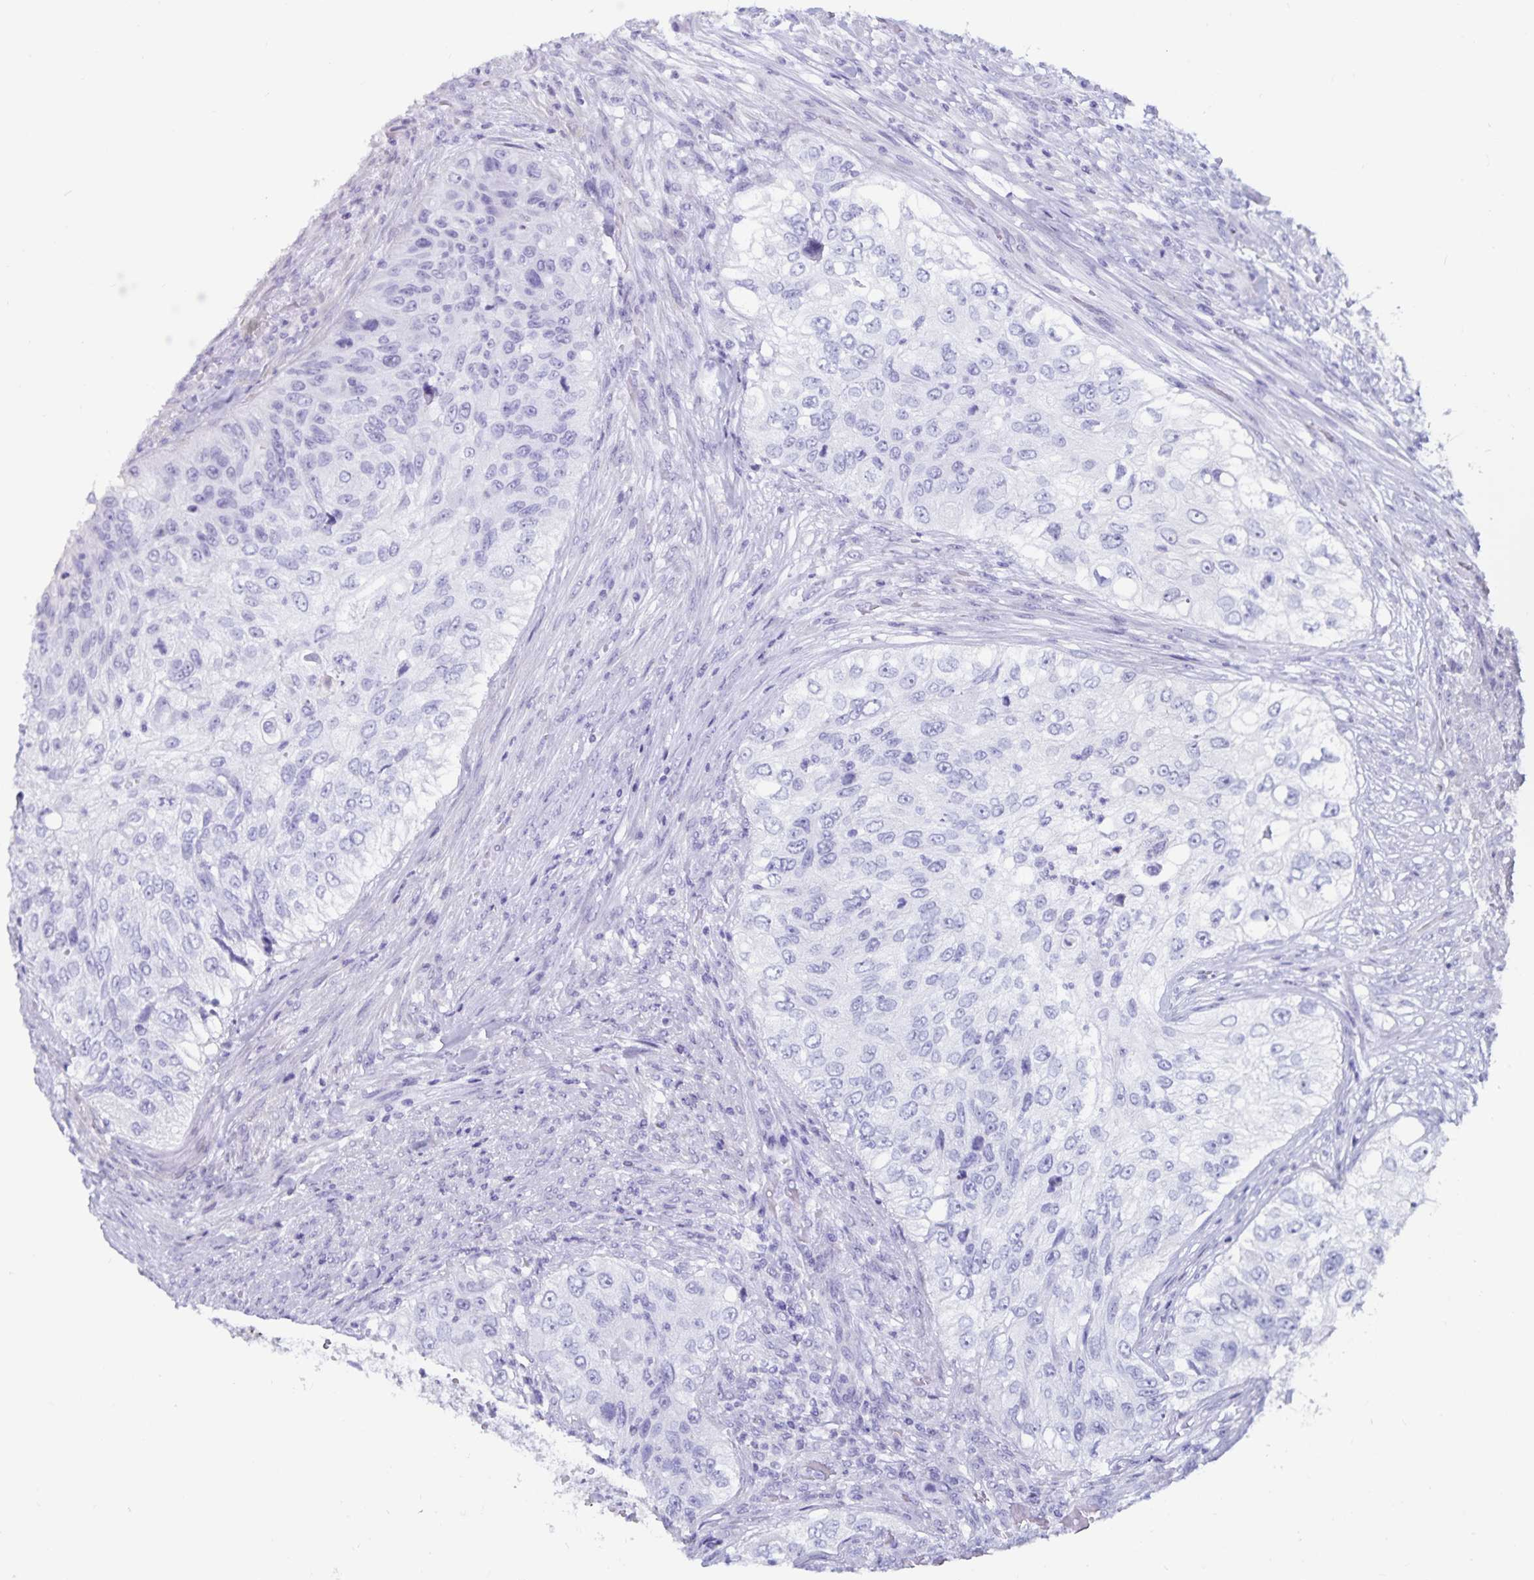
{"staining": {"intensity": "negative", "quantity": "none", "location": "none"}, "tissue": "urothelial cancer", "cell_type": "Tumor cells", "image_type": "cancer", "snomed": [{"axis": "morphology", "description": "Urothelial carcinoma, High grade"}, {"axis": "topography", "description": "Urinary bladder"}], "caption": "This is a histopathology image of immunohistochemistry (IHC) staining of high-grade urothelial carcinoma, which shows no expression in tumor cells.", "gene": "GPR137", "patient": {"sex": "female", "age": 60}}